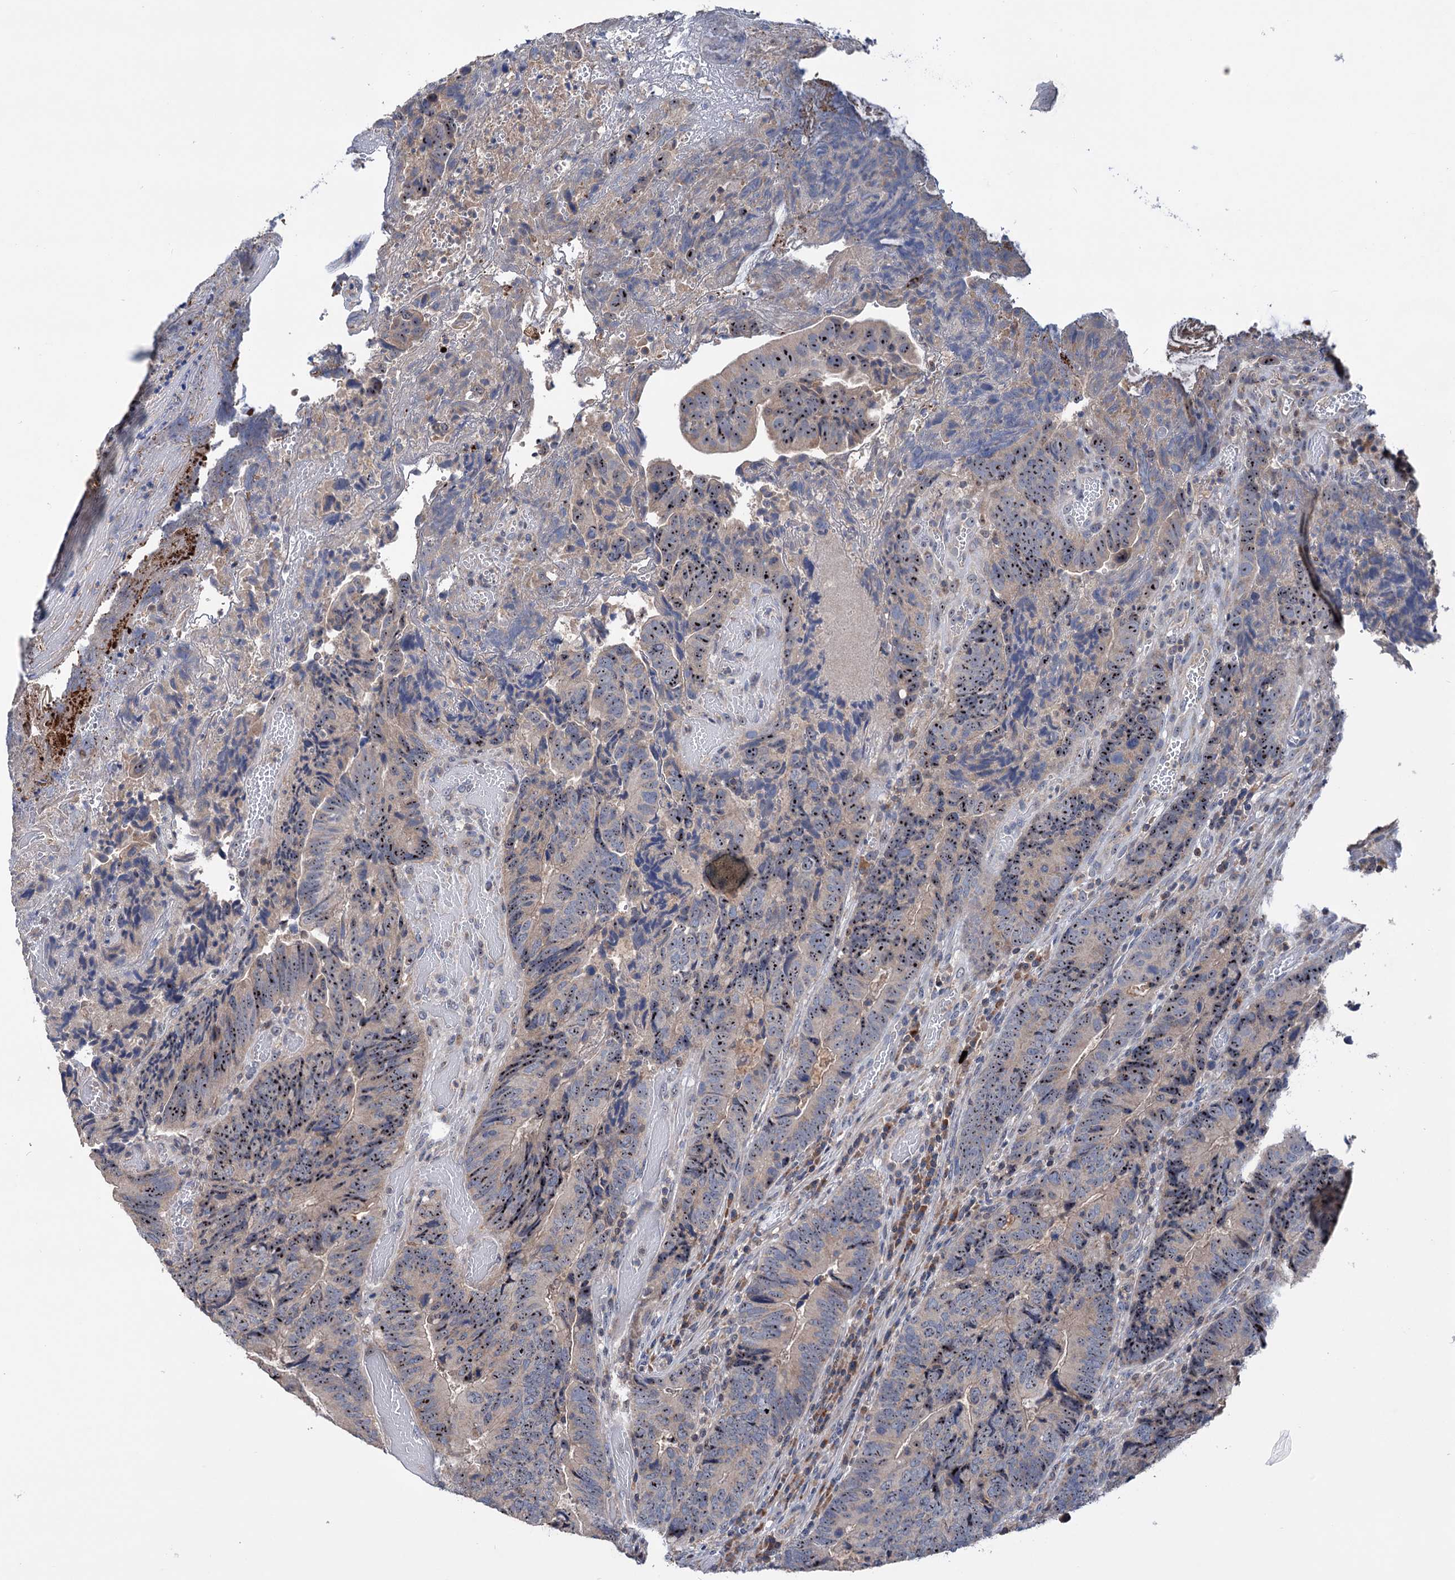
{"staining": {"intensity": "moderate", "quantity": ">75%", "location": "nuclear"}, "tissue": "colorectal cancer", "cell_type": "Tumor cells", "image_type": "cancer", "snomed": [{"axis": "morphology", "description": "Adenocarcinoma, NOS"}, {"axis": "topography", "description": "Colon"}], "caption": "Immunohistochemical staining of human colorectal cancer (adenocarcinoma) demonstrates medium levels of moderate nuclear protein expression in about >75% of tumor cells. Using DAB (3,3'-diaminobenzidine) (brown) and hematoxylin (blue) stains, captured at high magnification using brightfield microscopy.", "gene": "HTR3B", "patient": {"sex": "female", "age": 67}}